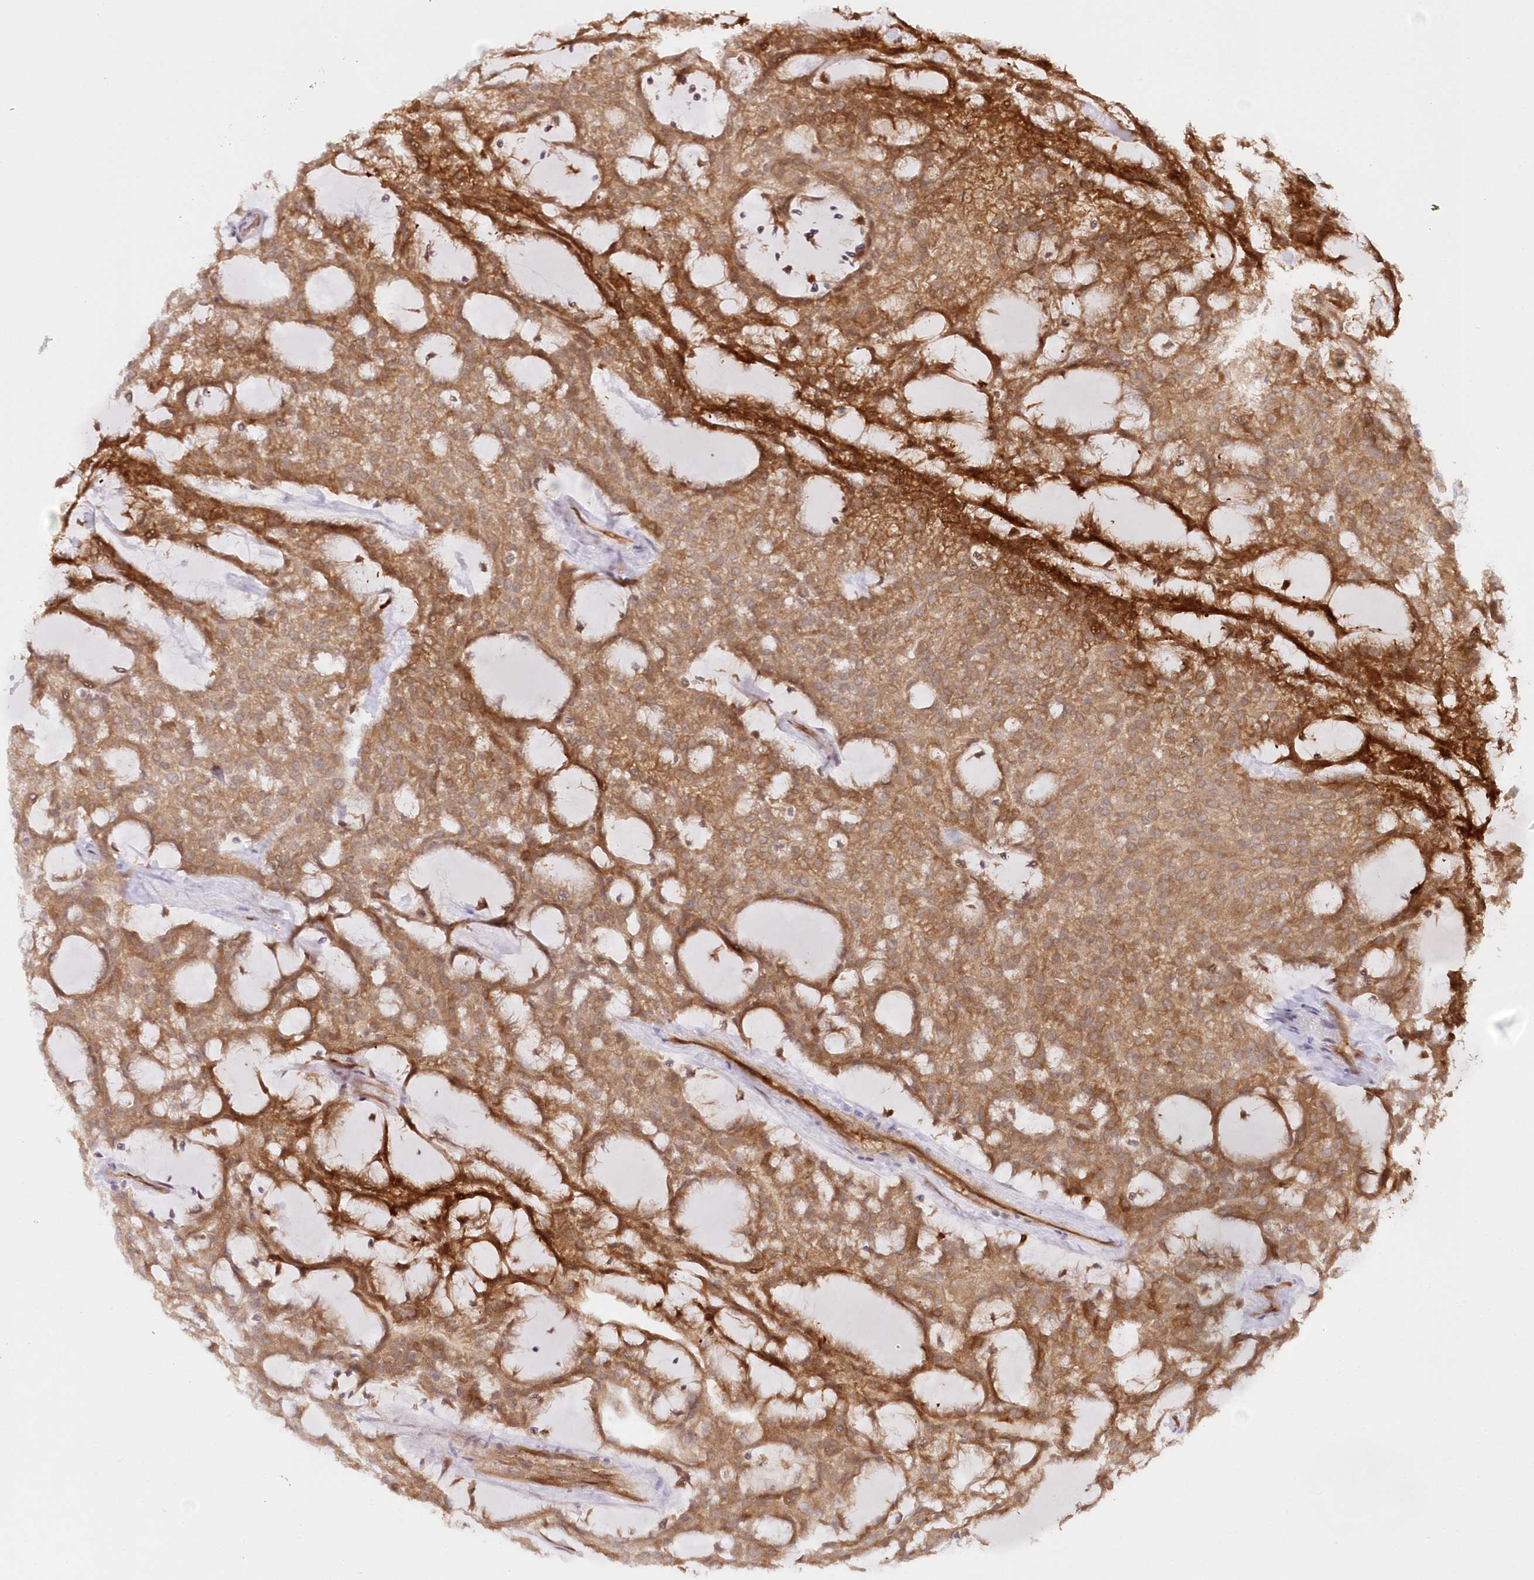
{"staining": {"intensity": "moderate", "quantity": ">75%", "location": "cytoplasmic/membranous"}, "tissue": "renal cancer", "cell_type": "Tumor cells", "image_type": "cancer", "snomed": [{"axis": "morphology", "description": "Adenocarcinoma, NOS"}, {"axis": "topography", "description": "Kidney"}], "caption": "The immunohistochemical stain shows moderate cytoplasmic/membranous positivity in tumor cells of renal cancer (adenocarcinoma) tissue.", "gene": "GBE1", "patient": {"sex": "male", "age": 63}}